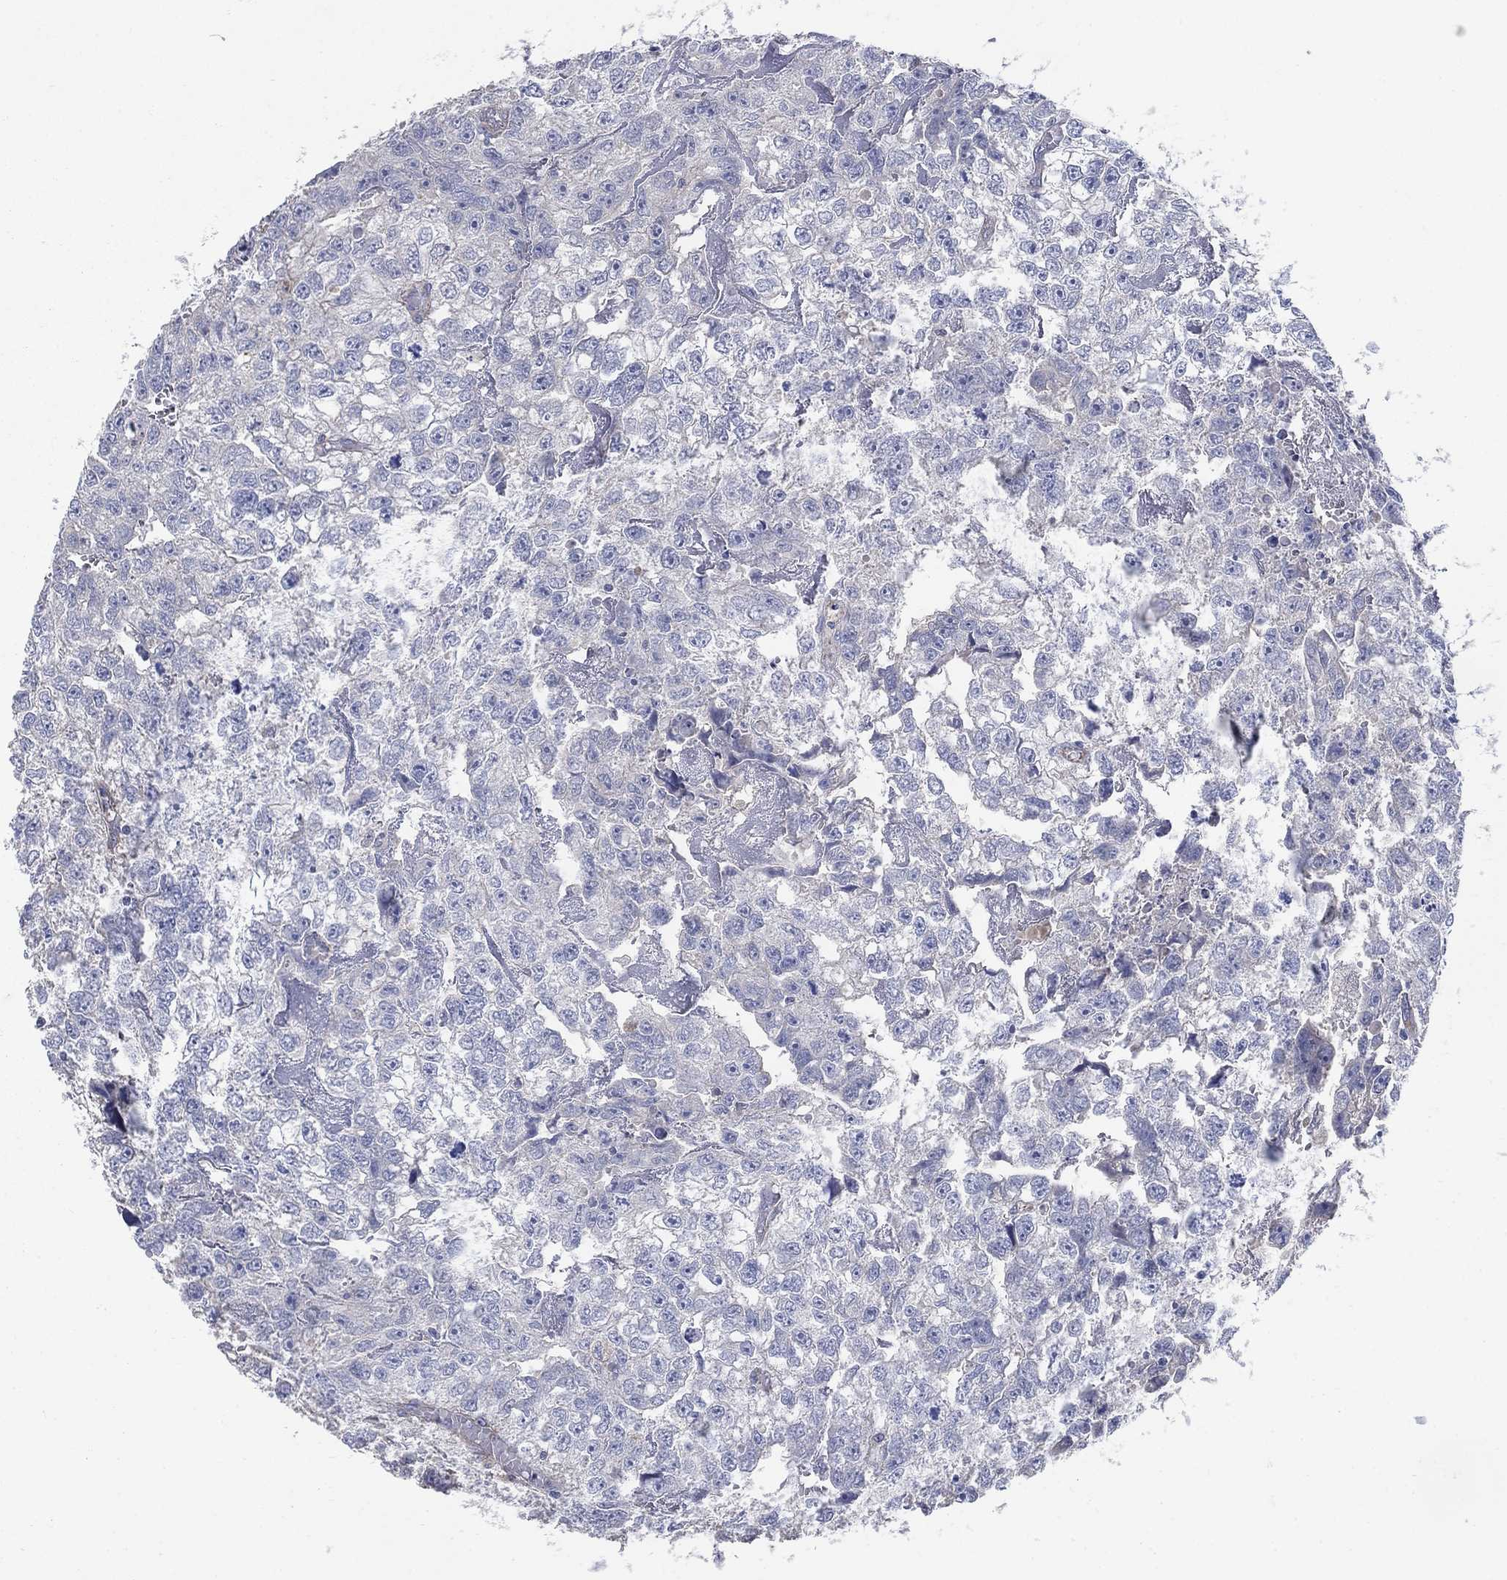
{"staining": {"intensity": "negative", "quantity": "none", "location": "none"}, "tissue": "testis cancer", "cell_type": "Tumor cells", "image_type": "cancer", "snomed": [{"axis": "morphology", "description": "Carcinoma, Embryonal, NOS"}, {"axis": "morphology", "description": "Teratoma, malignant, NOS"}, {"axis": "topography", "description": "Testis"}], "caption": "Immunohistochemistry of teratoma (malignant) (testis) displays no positivity in tumor cells. The staining was performed using DAB to visualize the protein expression in brown, while the nuclei were stained in blue with hematoxylin (Magnification: 20x).", "gene": "PNPLA2", "patient": {"sex": "male", "age": 44}}